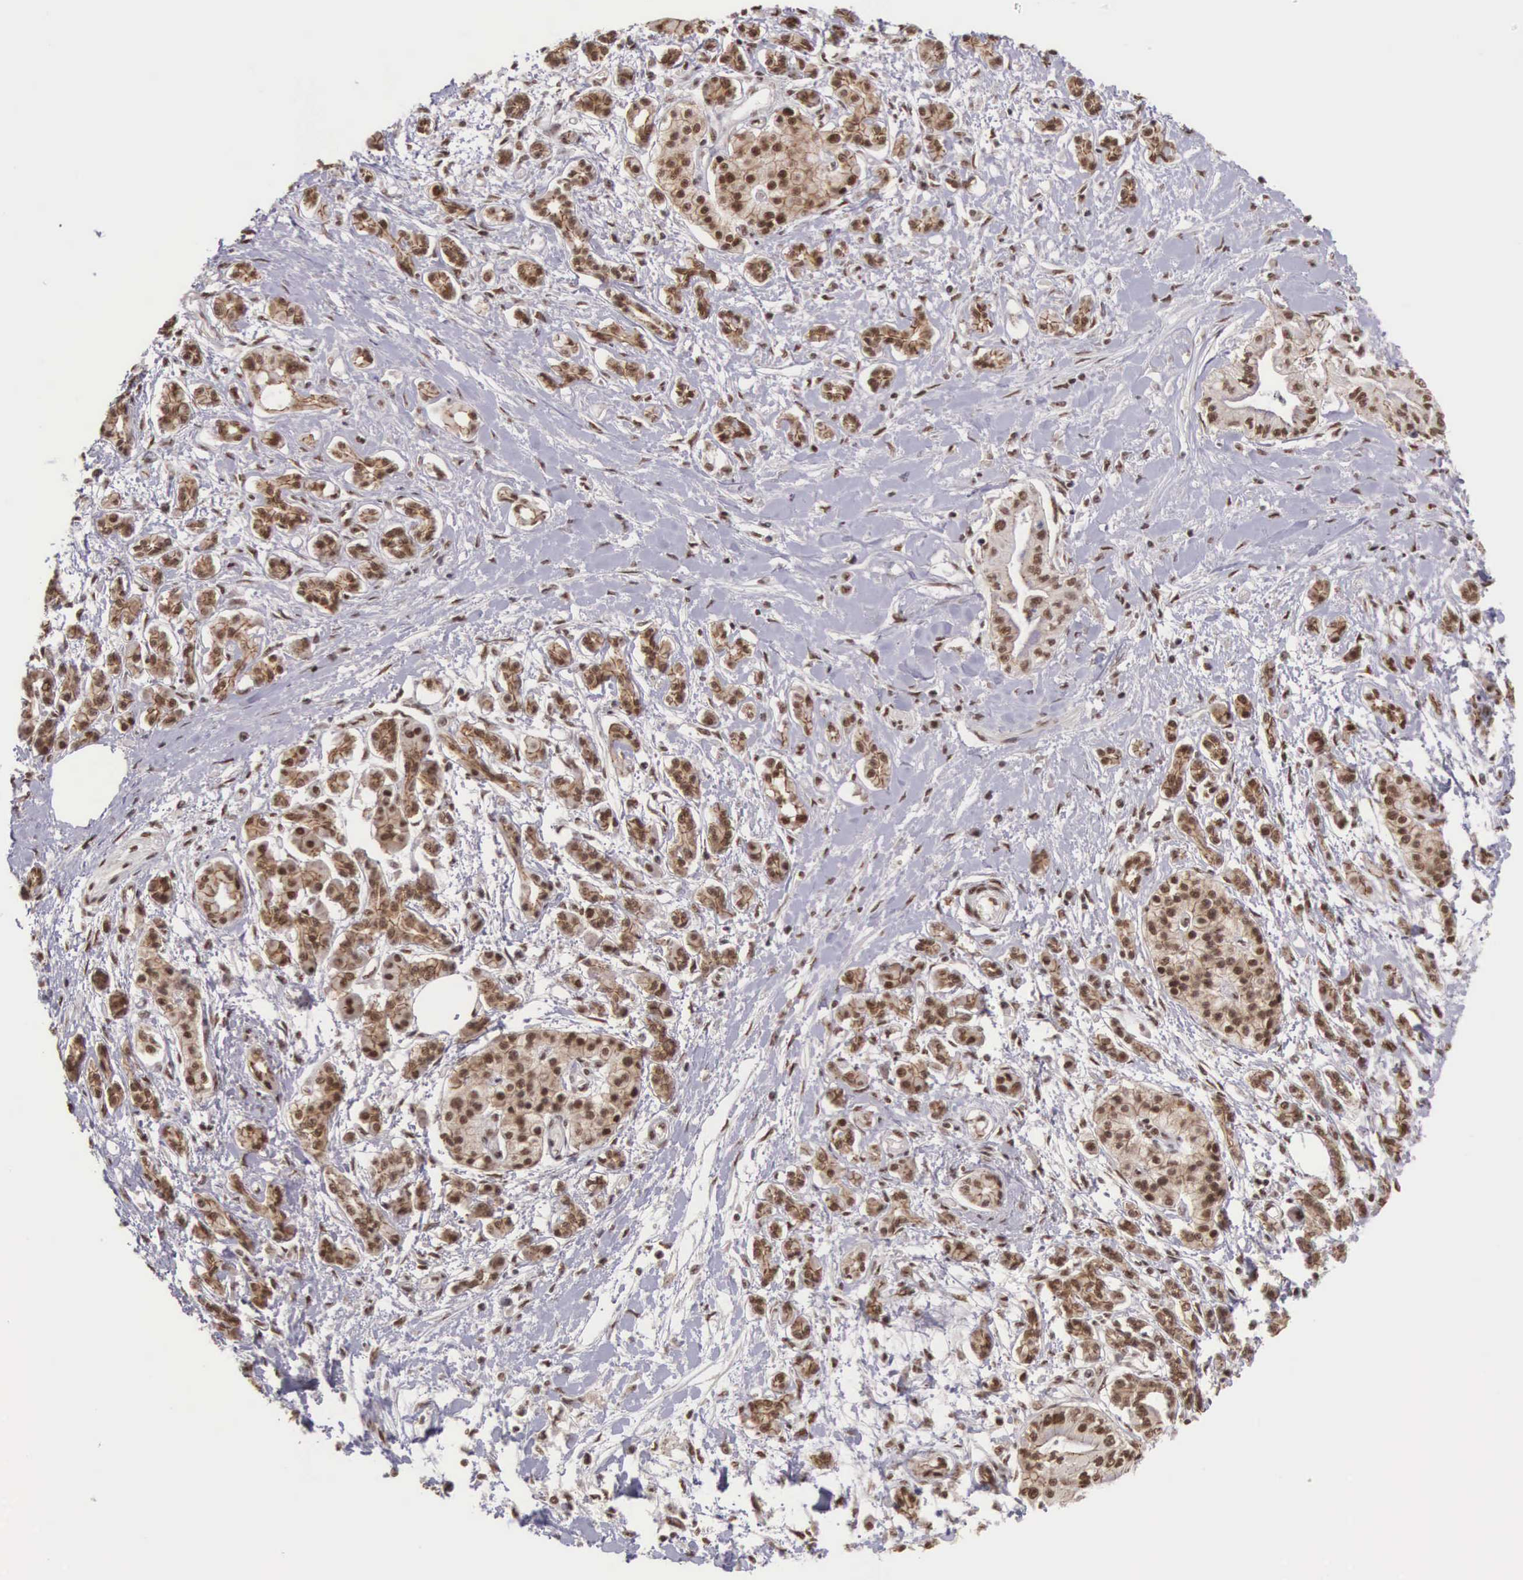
{"staining": {"intensity": "strong", "quantity": ">75%", "location": "cytoplasmic/membranous,nuclear"}, "tissue": "pancreatic cancer", "cell_type": "Tumor cells", "image_type": "cancer", "snomed": [{"axis": "morphology", "description": "Adenocarcinoma, NOS"}, {"axis": "topography", "description": "Pancreas"}], "caption": "This is a micrograph of immunohistochemistry staining of pancreatic cancer, which shows strong expression in the cytoplasmic/membranous and nuclear of tumor cells.", "gene": "POLR2F", "patient": {"sex": "female", "age": 64}}